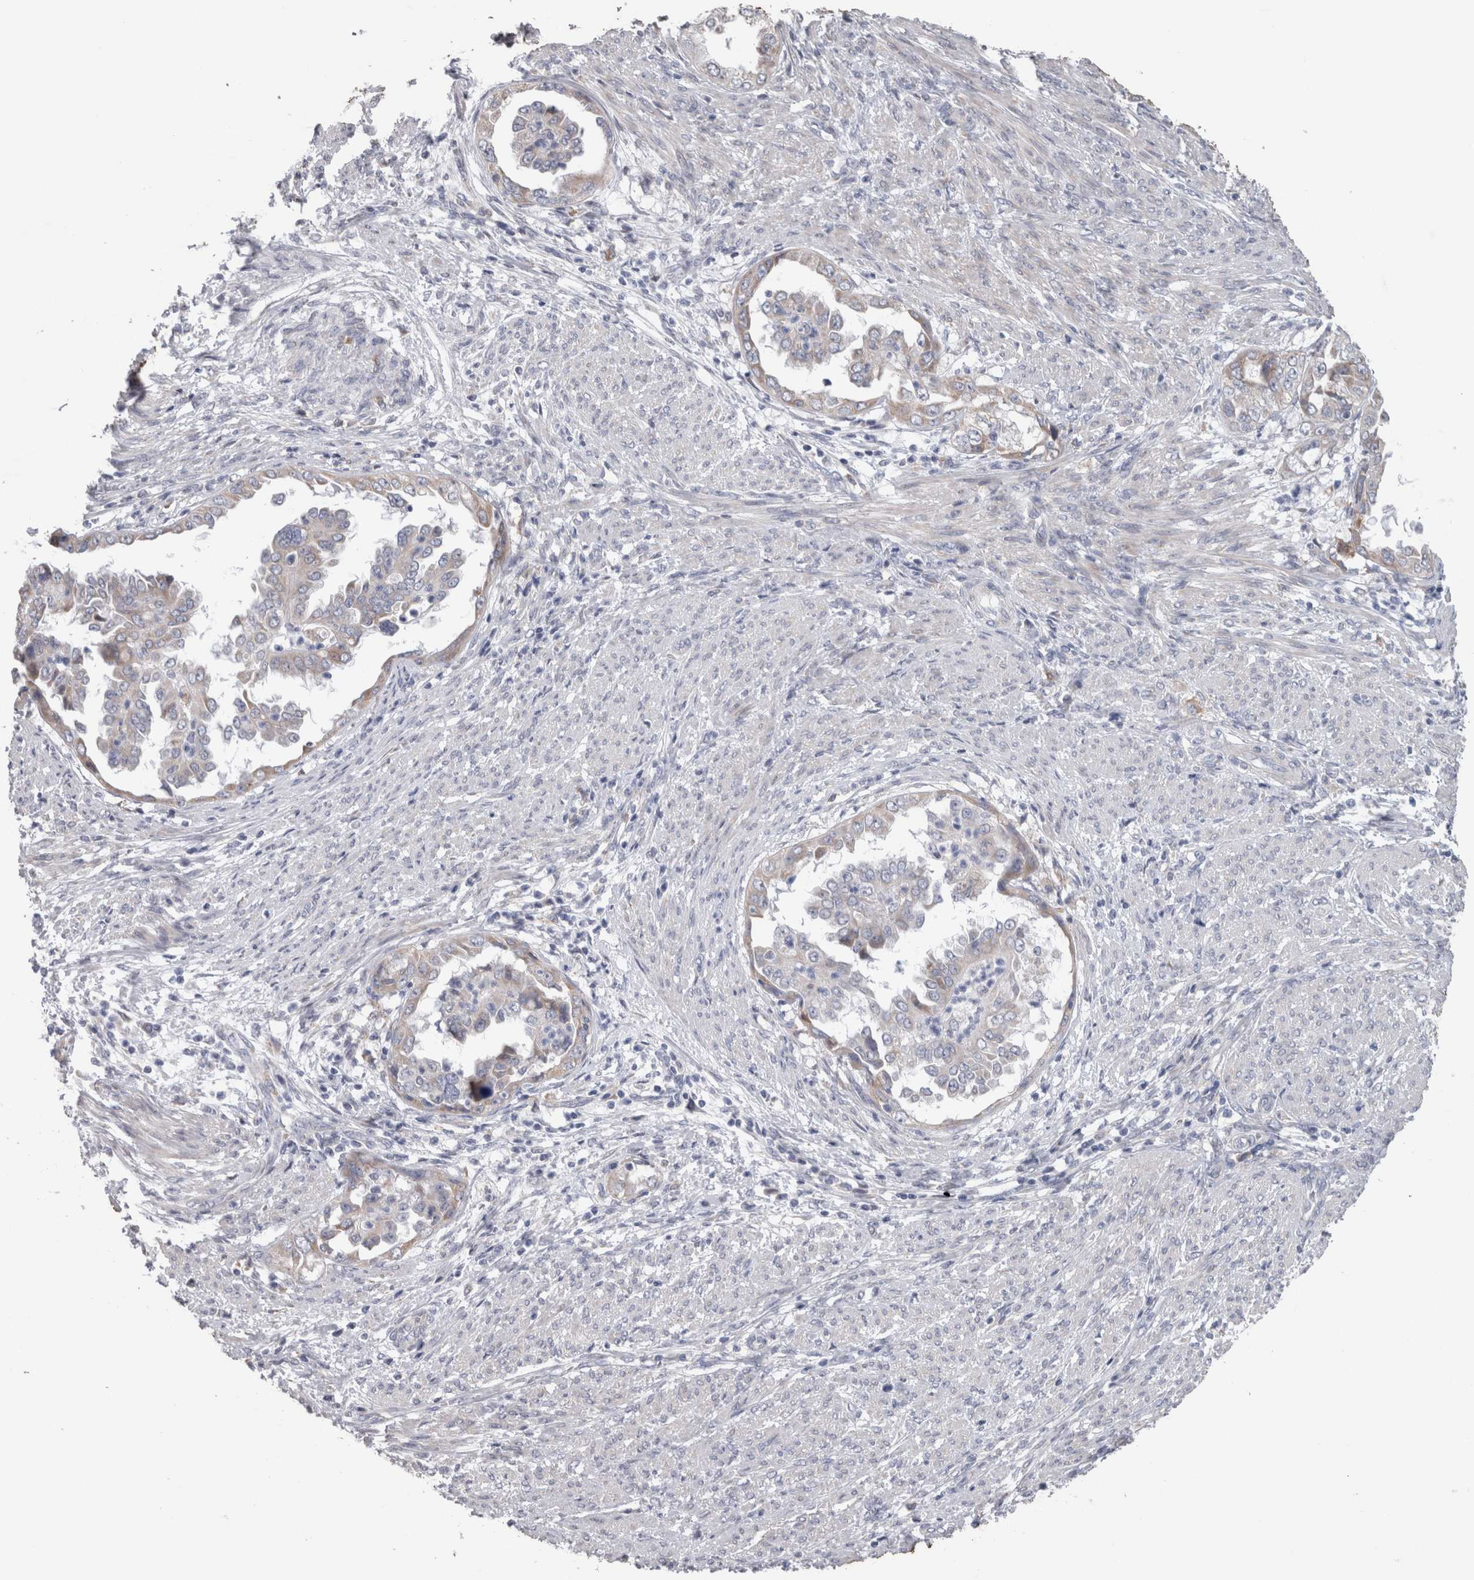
{"staining": {"intensity": "weak", "quantity": "<25%", "location": "cytoplasmic/membranous"}, "tissue": "endometrial cancer", "cell_type": "Tumor cells", "image_type": "cancer", "snomed": [{"axis": "morphology", "description": "Adenocarcinoma, NOS"}, {"axis": "topography", "description": "Endometrium"}], "caption": "Tumor cells show no significant protein expression in endometrial adenocarcinoma. Nuclei are stained in blue.", "gene": "GDAP1", "patient": {"sex": "female", "age": 85}}